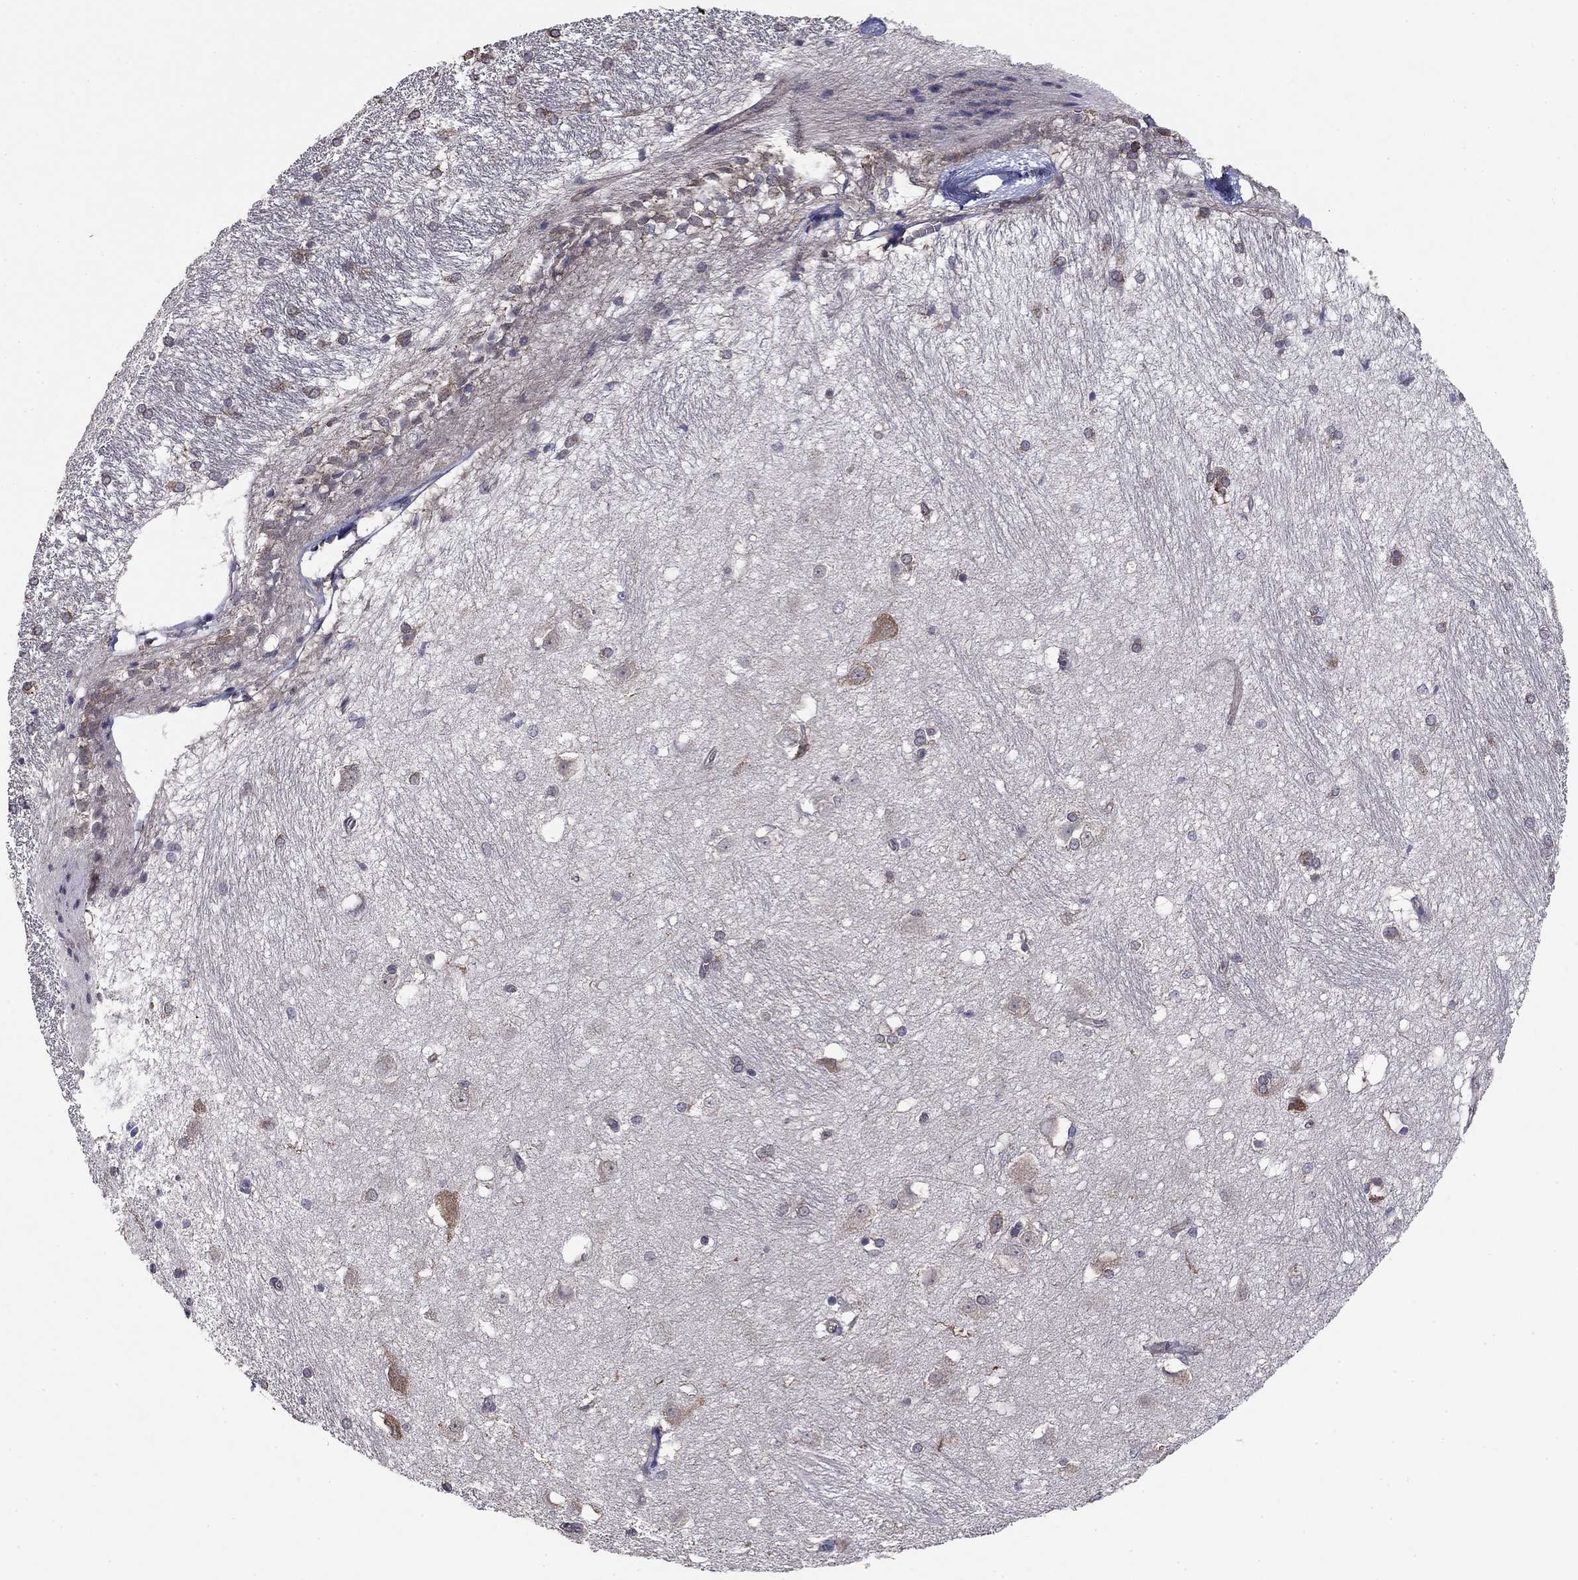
{"staining": {"intensity": "negative", "quantity": "none", "location": "none"}, "tissue": "hippocampus", "cell_type": "Glial cells", "image_type": "normal", "snomed": [{"axis": "morphology", "description": "Normal tissue, NOS"}, {"axis": "topography", "description": "Cerebral cortex"}, {"axis": "topography", "description": "Hippocampus"}], "caption": "Glial cells are negative for brown protein staining in benign hippocampus. Brightfield microscopy of immunohistochemistry stained with DAB (3,3'-diaminobenzidine) (brown) and hematoxylin (blue), captured at high magnification.", "gene": "NKIRAS1", "patient": {"sex": "female", "age": 19}}